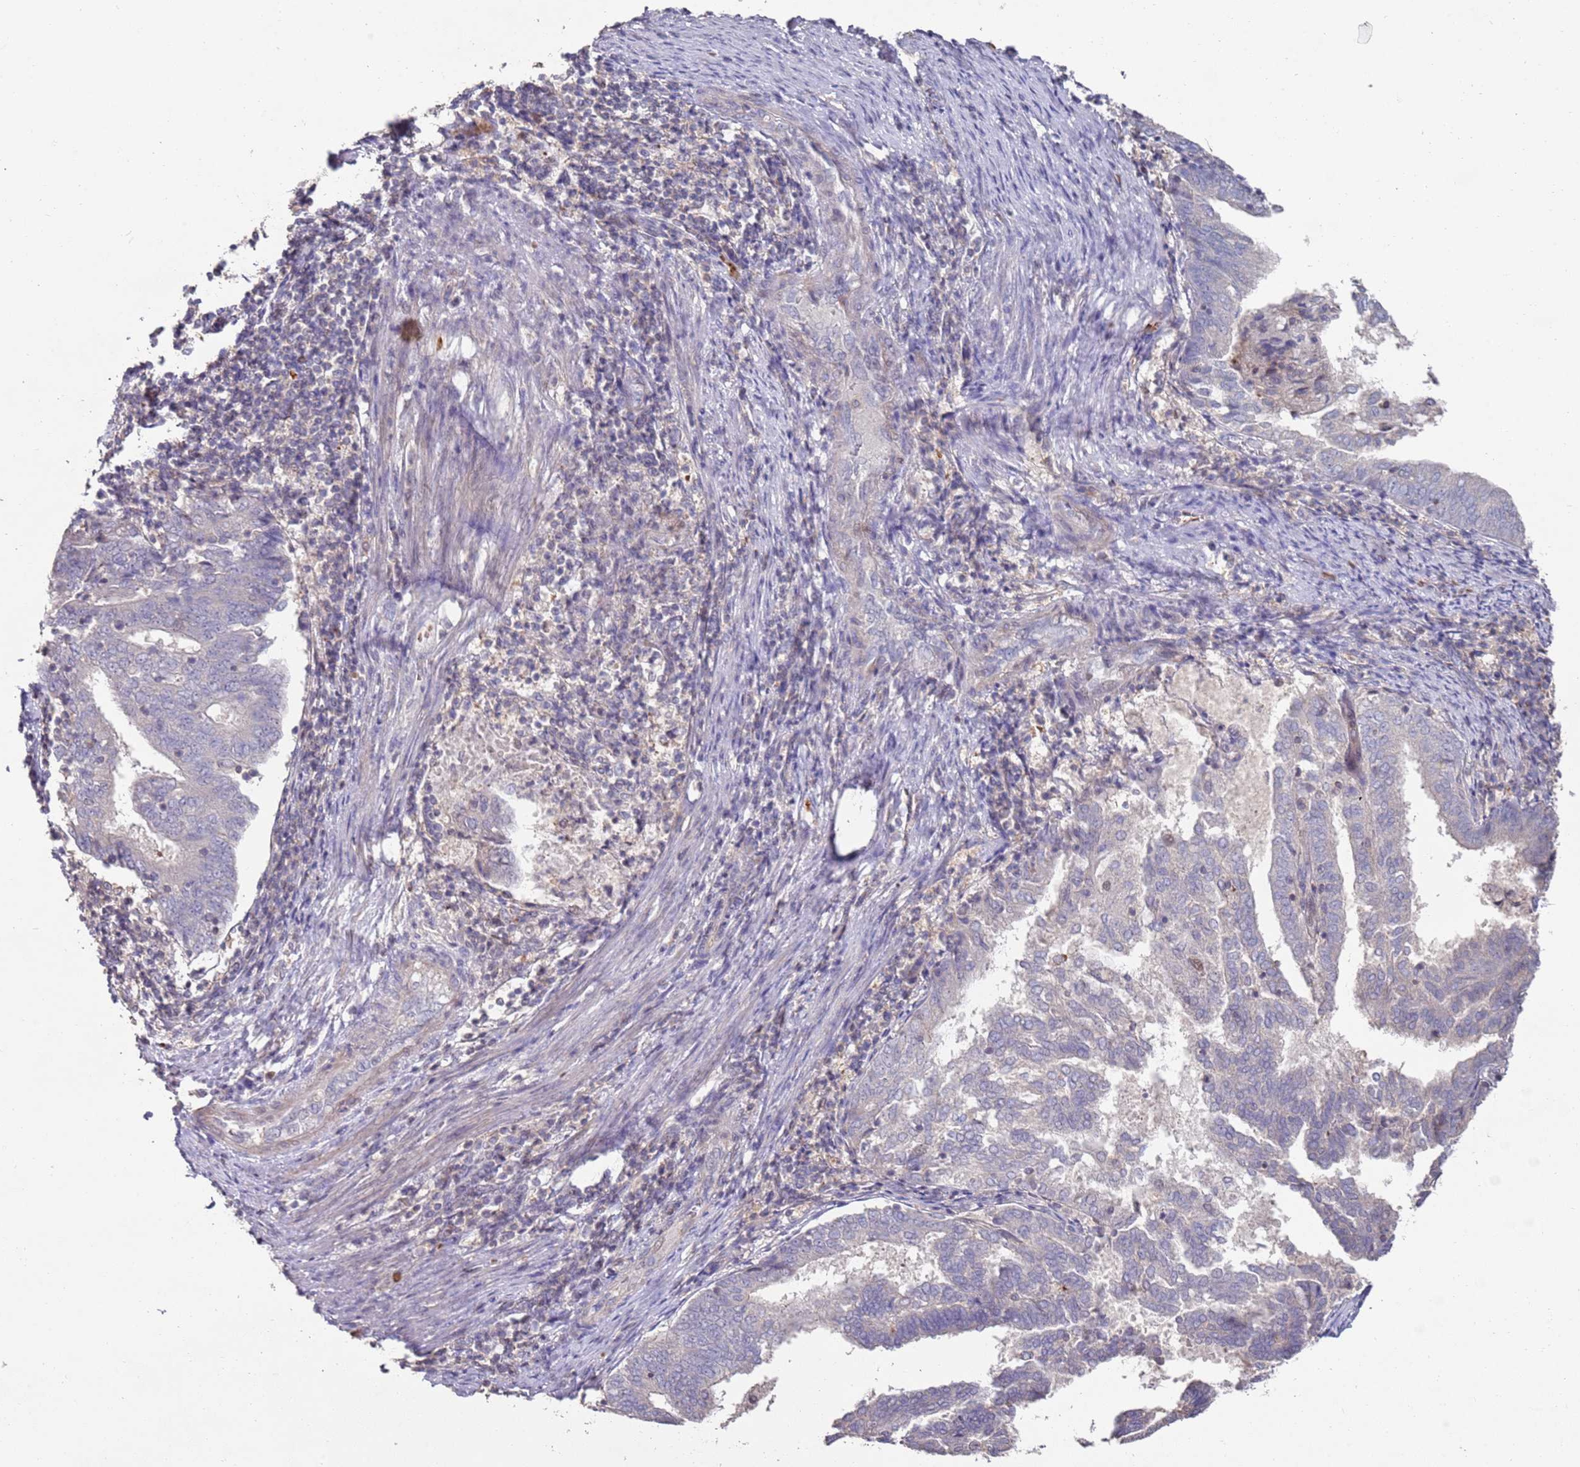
{"staining": {"intensity": "negative", "quantity": "none", "location": "none"}, "tissue": "endometrial cancer", "cell_type": "Tumor cells", "image_type": "cancer", "snomed": [{"axis": "morphology", "description": "Adenocarcinoma, NOS"}, {"axis": "topography", "description": "Endometrium"}], "caption": "Immunohistochemical staining of adenocarcinoma (endometrial) reveals no significant staining in tumor cells. Nuclei are stained in blue.", "gene": "LACC1", "patient": {"sex": "female", "age": 80}}